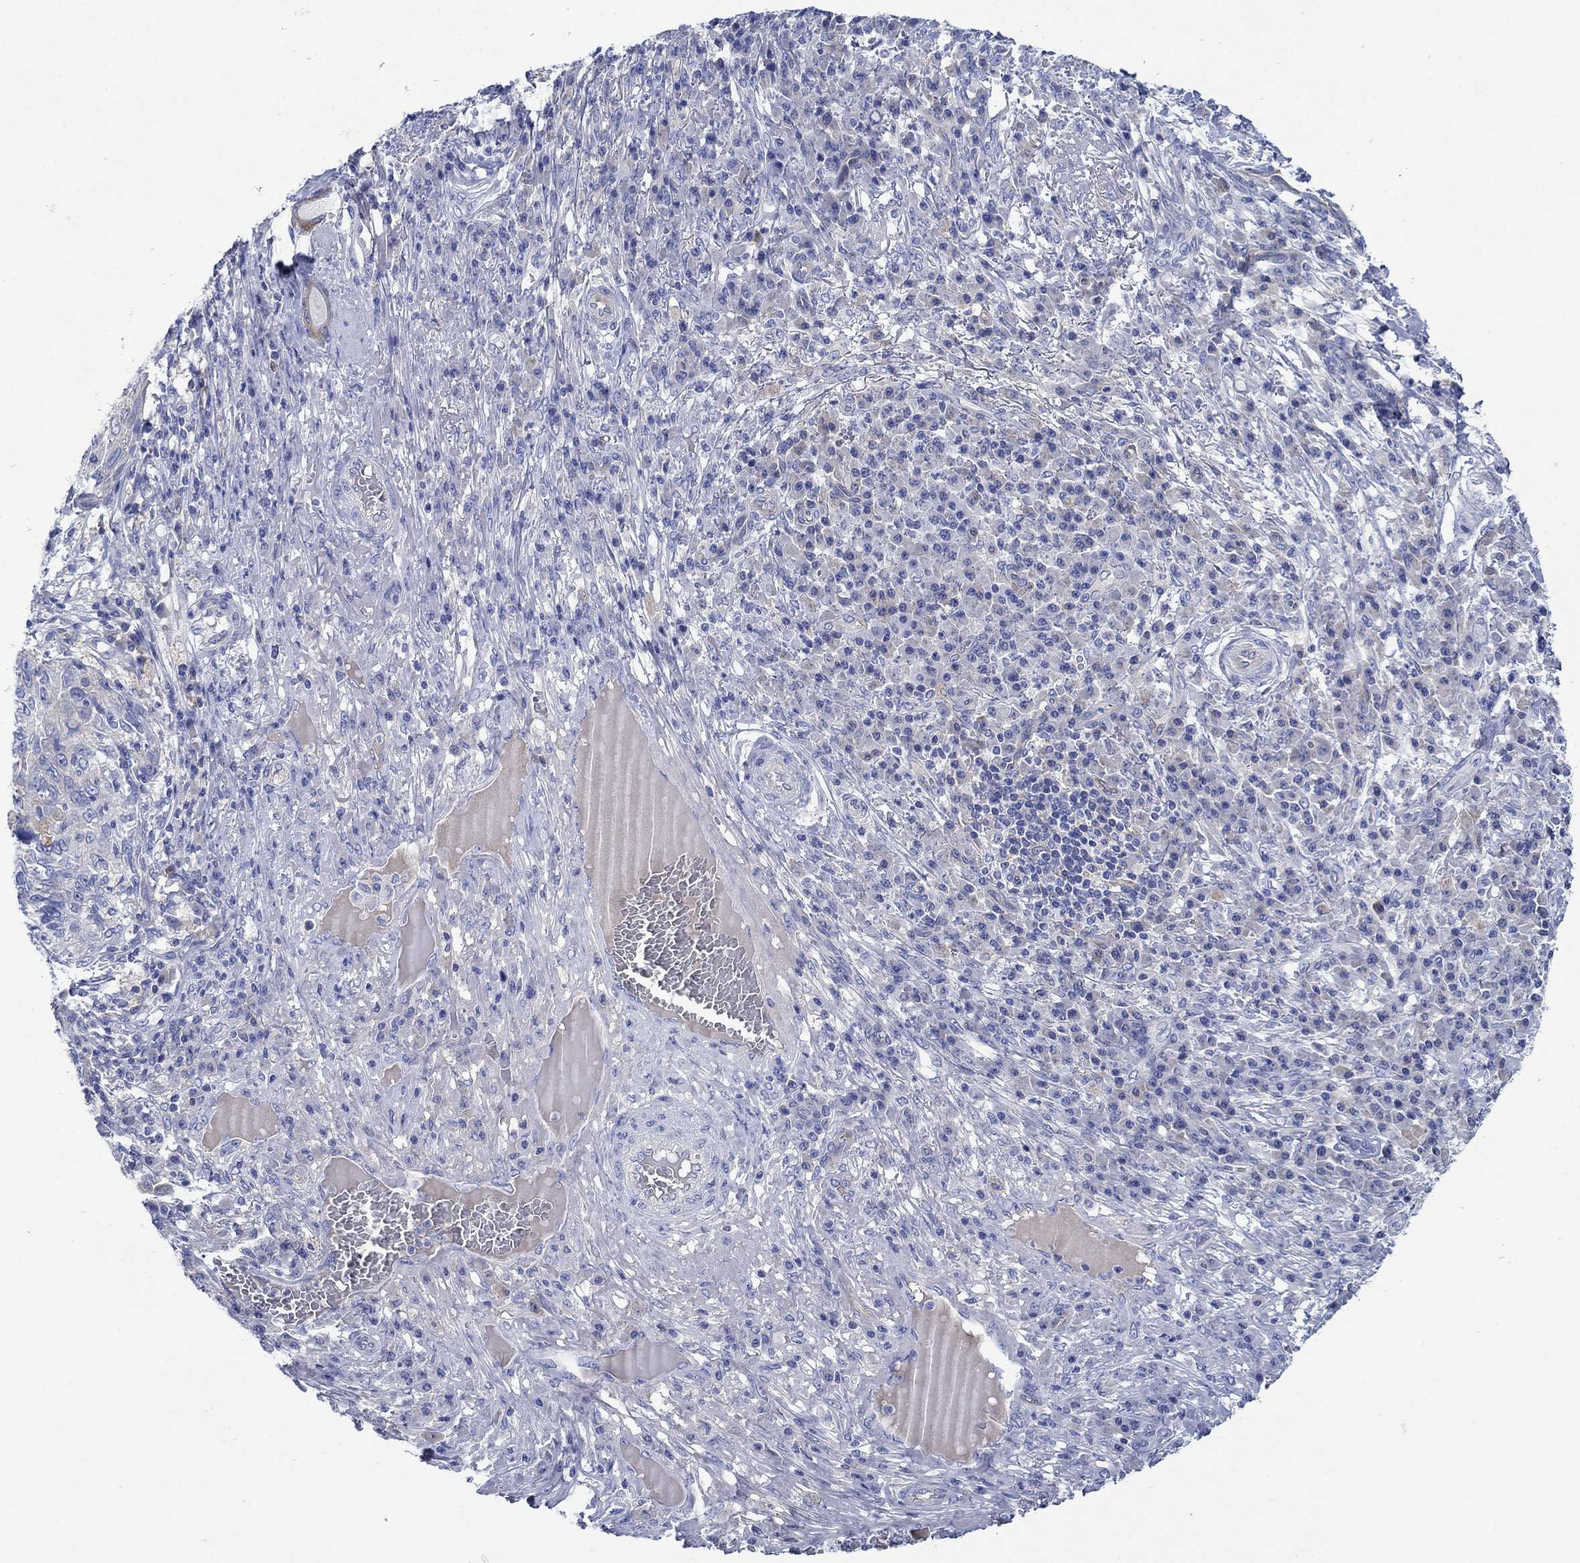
{"staining": {"intensity": "negative", "quantity": "none", "location": "none"}, "tissue": "skin cancer", "cell_type": "Tumor cells", "image_type": "cancer", "snomed": [{"axis": "morphology", "description": "Squamous cell carcinoma, NOS"}, {"axis": "topography", "description": "Skin"}], "caption": "The IHC photomicrograph has no significant staining in tumor cells of skin cancer tissue.", "gene": "TRIM16", "patient": {"sex": "male", "age": 92}}